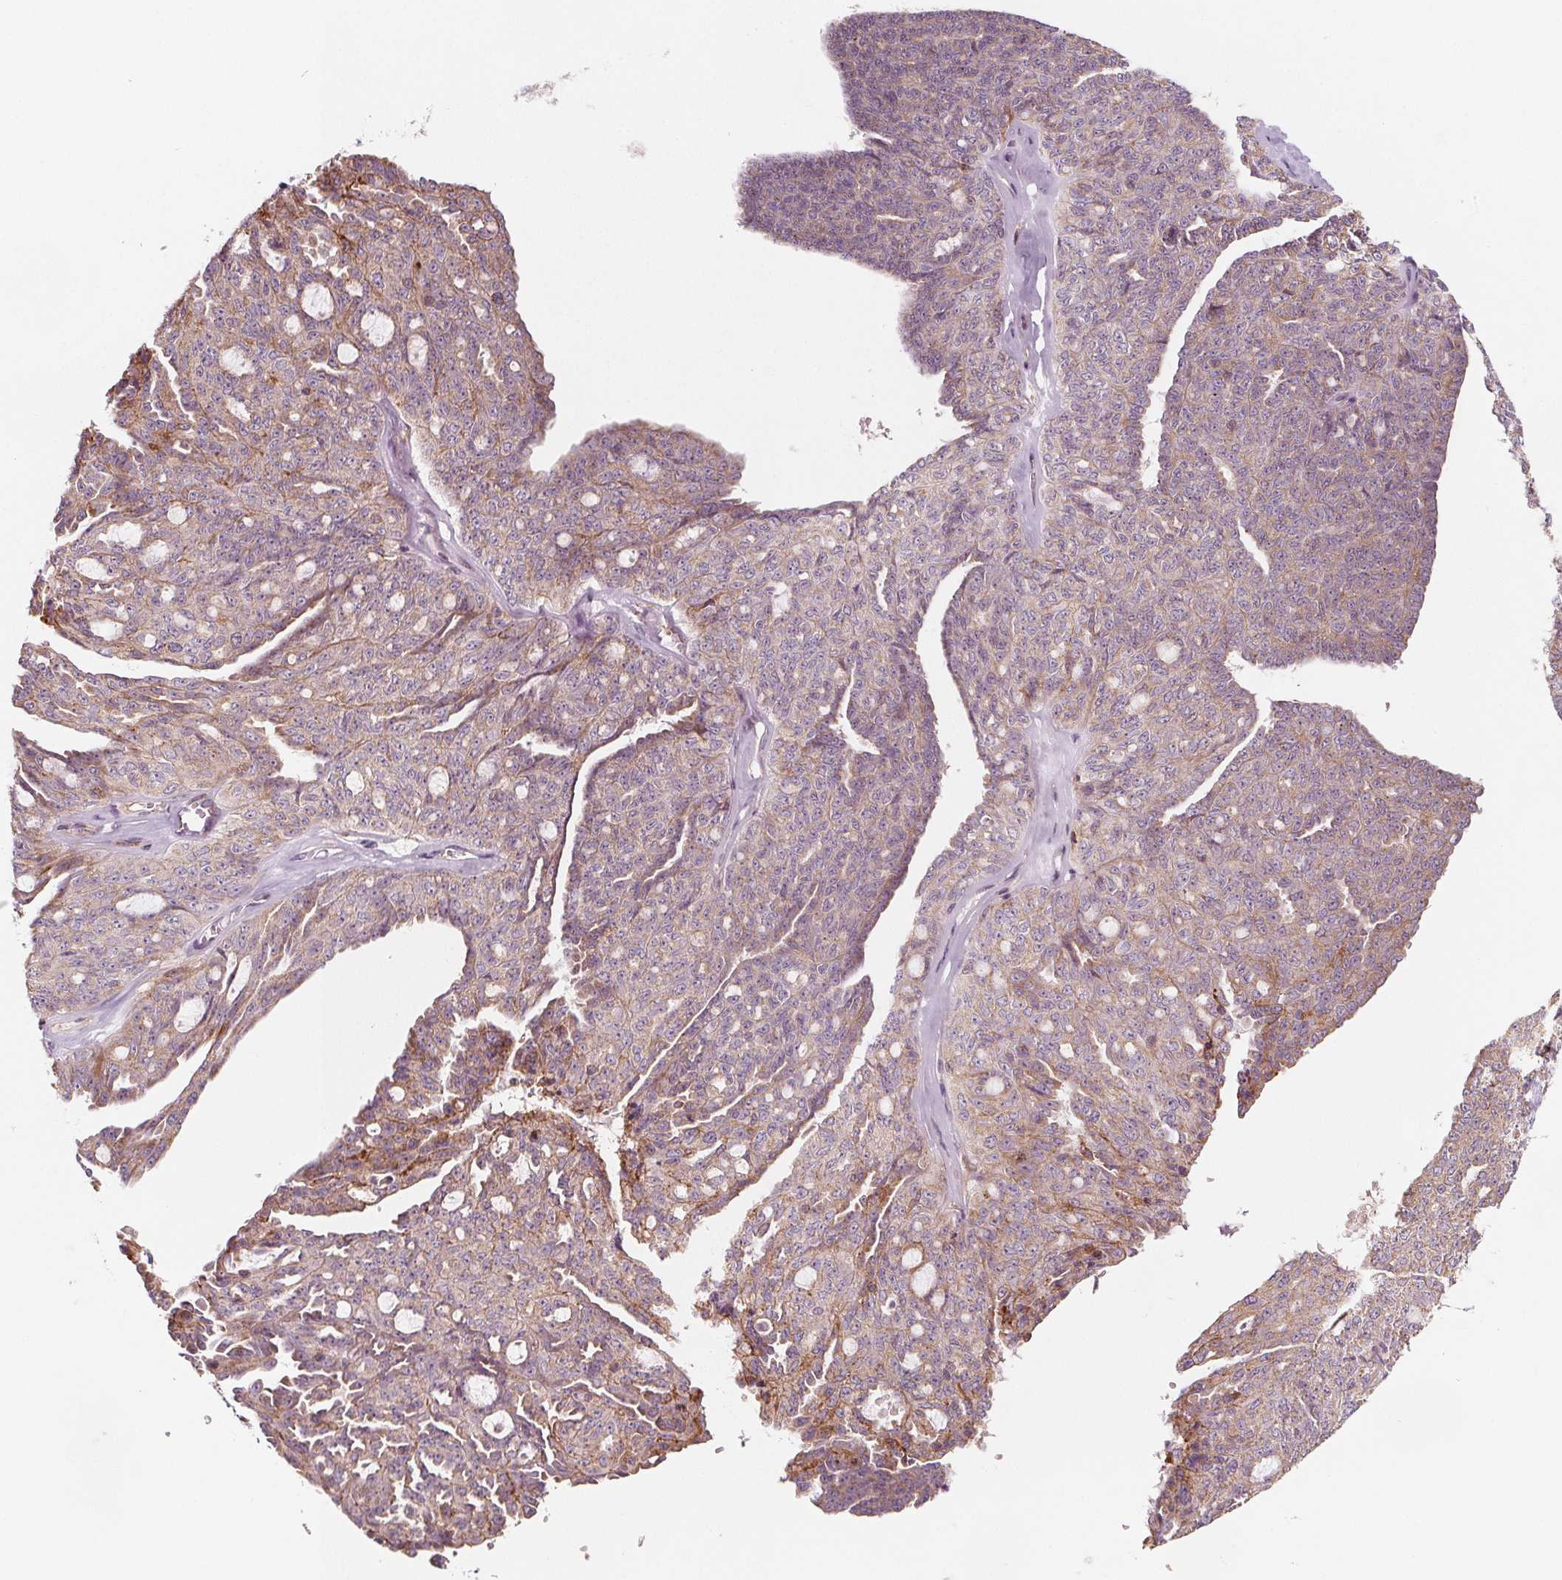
{"staining": {"intensity": "weak", "quantity": ">75%", "location": "cytoplasmic/membranous"}, "tissue": "ovarian cancer", "cell_type": "Tumor cells", "image_type": "cancer", "snomed": [{"axis": "morphology", "description": "Cystadenocarcinoma, serous, NOS"}, {"axis": "topography", "description": "Ovary"}], "caption": "Tumor cells reveal weak cytoplasmic/membranous positivity in approximately >75% of cells in ovarian cancer (serous cystadenocarcinoma).", "gene": "ADAM33", "patient": {"sex": "female", "age": 71}}